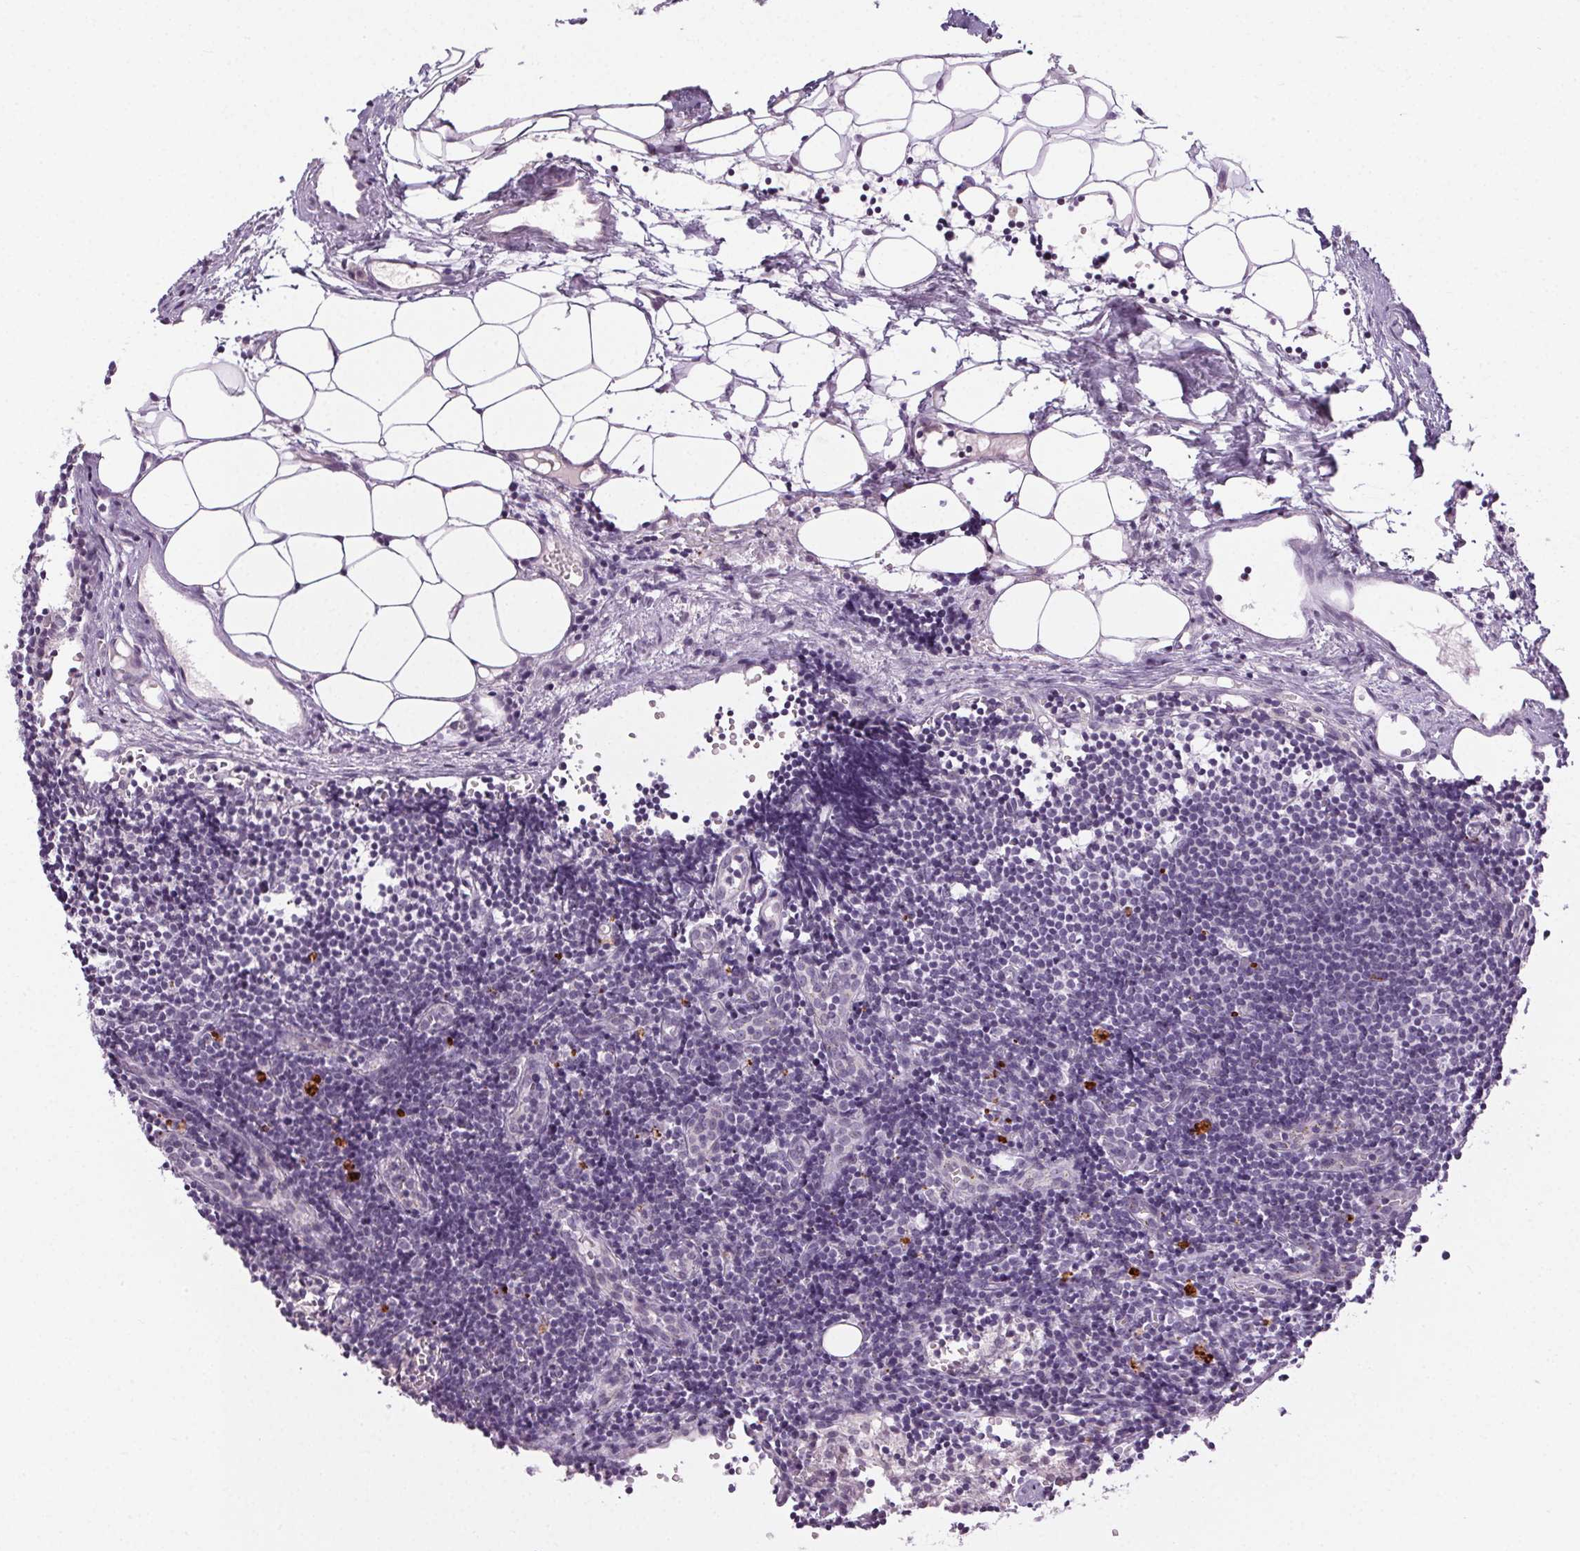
{"staining": {"intensity": "negative", "quantity": "none", "location": "none"}, "tissue": "lymph node", "cell_type": "Germinal center cells", "image_type": "normal", "snomed": [{"axis": "morphology", "description": "Normal tissue, NOS"}, {"axis": "topography", "description": "Lymph node"}], "caption": "Germinal center cells are negative for protein expression in benign human lymph node. Brightfield microscopy of immunohistochemistry stained with DAB (brown) and hematoxylin (blue), captured at high magnification.", "gene": "FAM168A", "patient": {"sex": "female", "age": 41}}